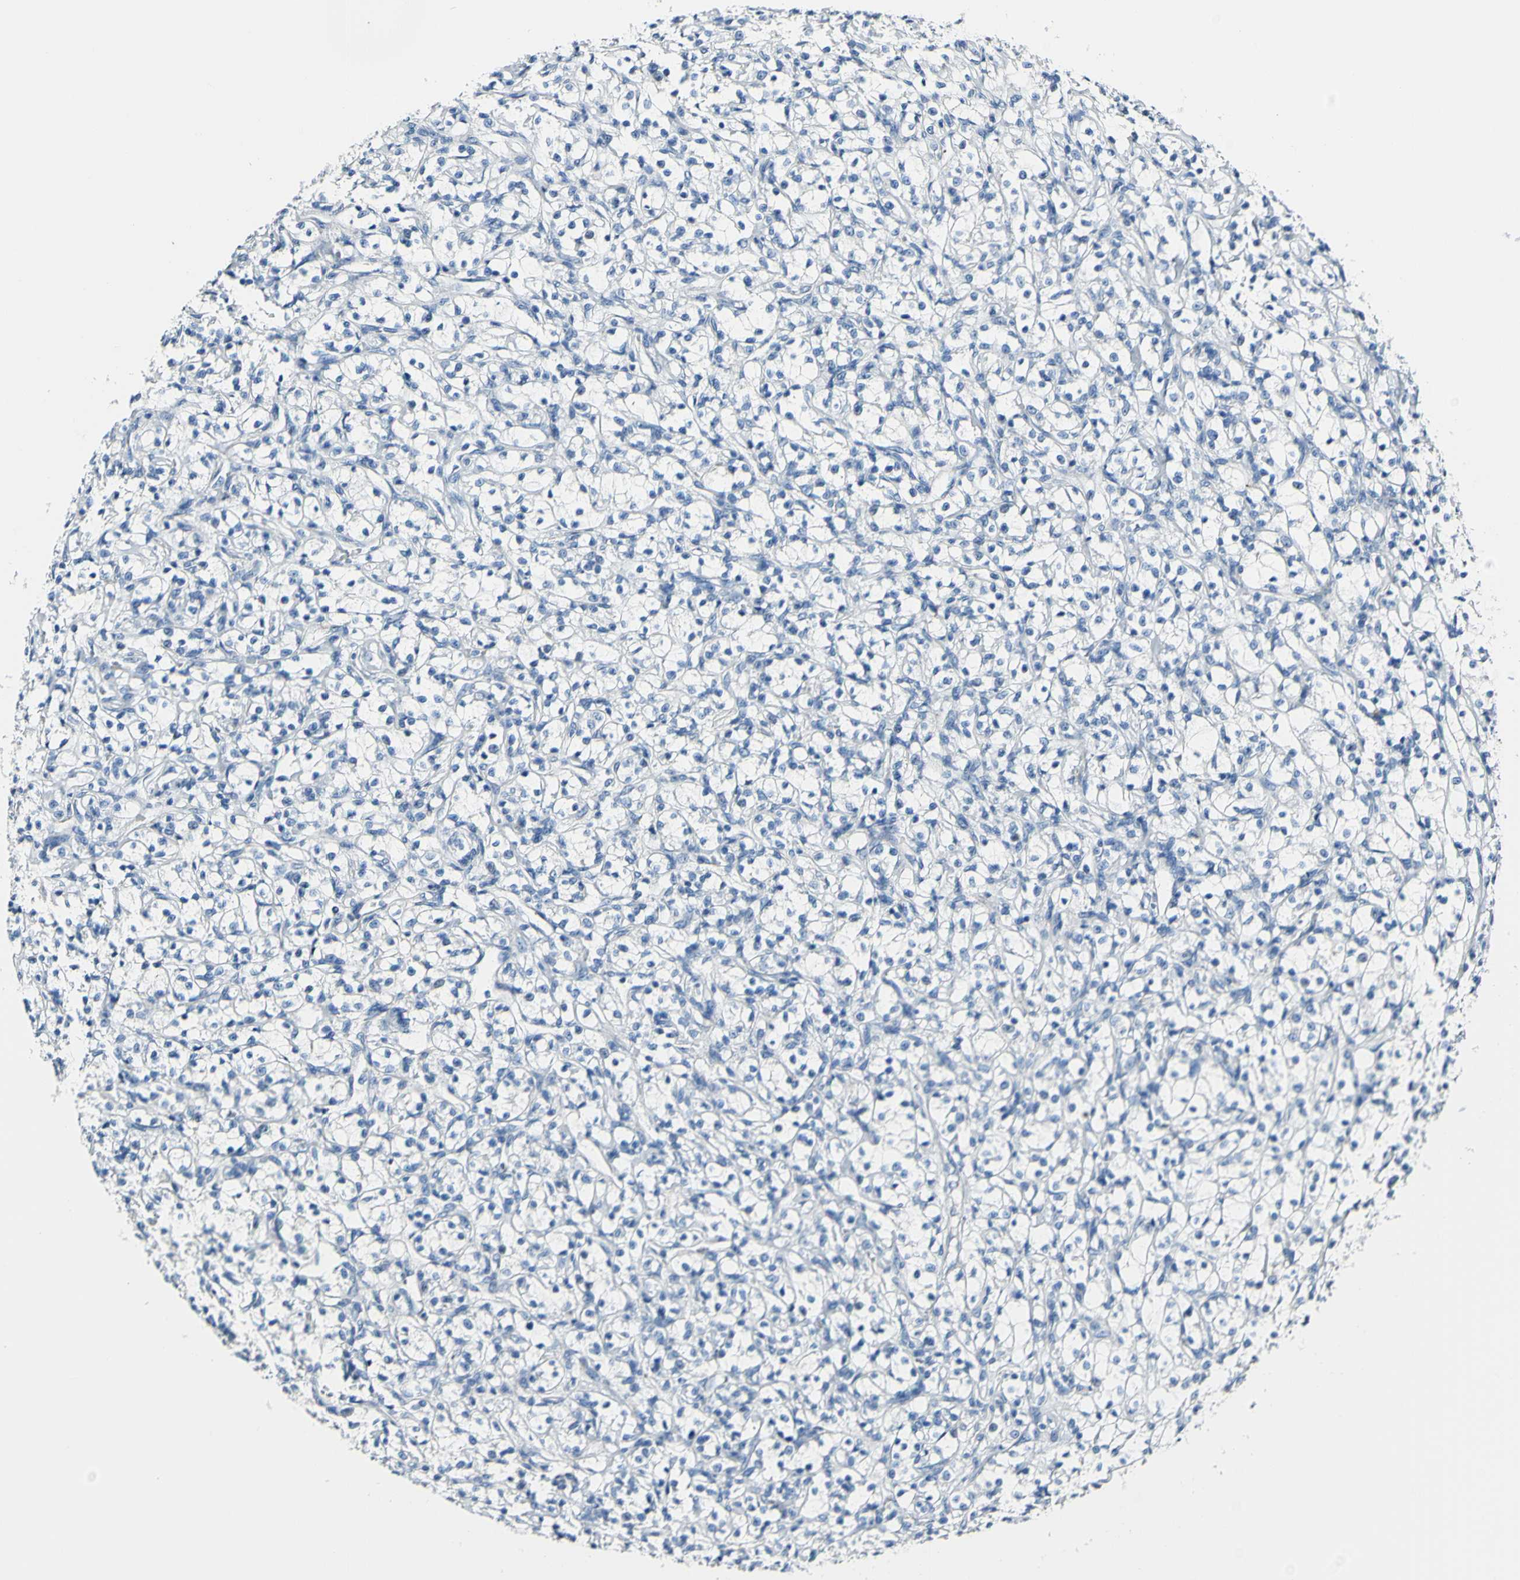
{"staining": {"intensity": "negative", "quantity": "none", "location": "none"}, "tissue": "renal cancer", "cell_type": "Tumor cells", "image_type": "cancer", "snomed": [{"axis": "morphology", "description": "Adenocarcinoma, NOS"}, {"axis": "topography", "description": "Kidney"}], "caption": "Immunohistochemistry photomicrograph of neoplastic tissue: renal cancer stained with DAB displays no significant protein positivity in tumor cells.", "gene": "COL6A3", "patient": {"sex": "female", "age": 69}}